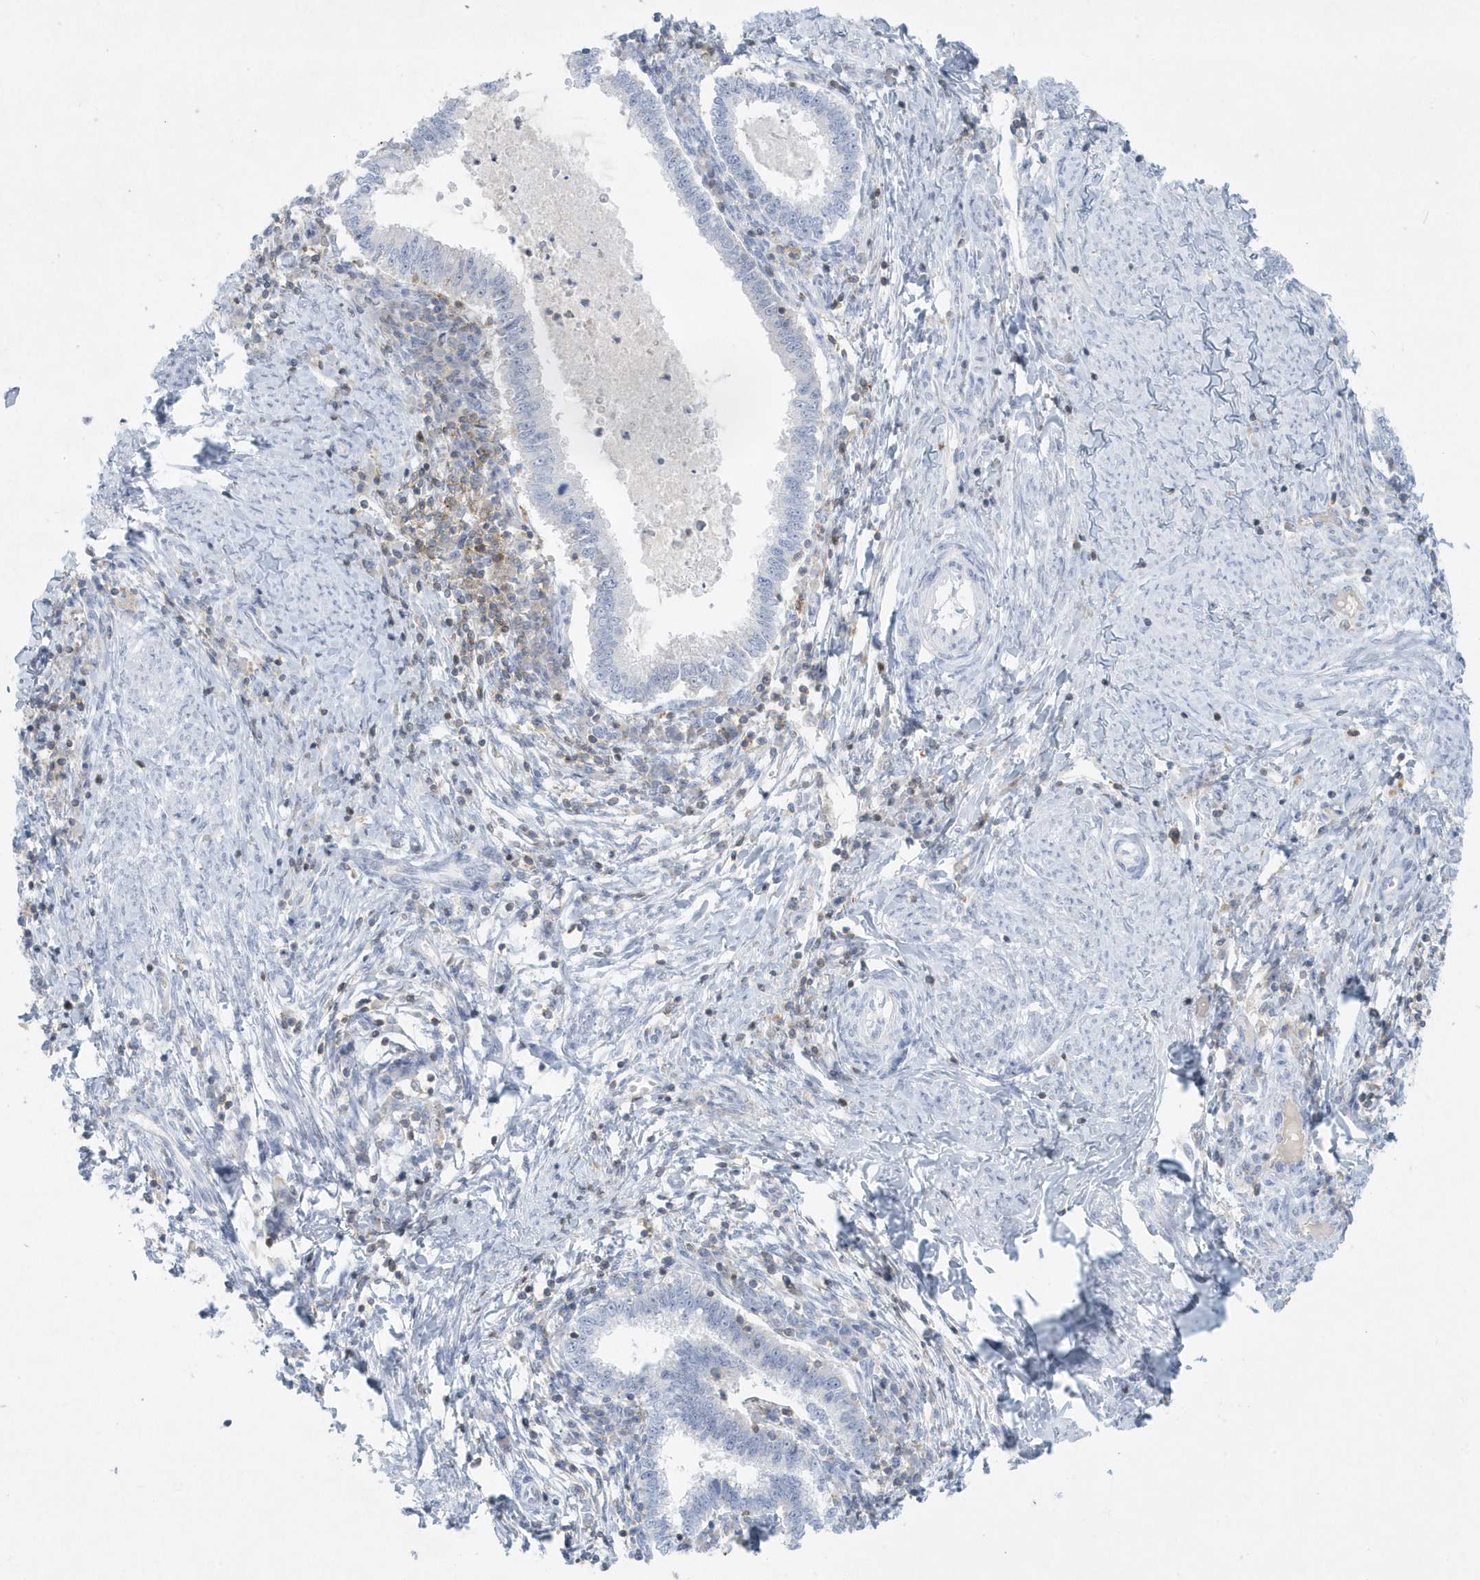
{"staining": {"intensity": "negative", "quantity": "none", "location": "none"}, "tissue": "cervical cancer", "cell_type": "Tumor cells", "image_type": "cancer", "snomed": [{"axis": "morphology", "description": "Adenocarcinoma, NOS"}, {"axis": "topography", "description": "Cervix"}], "caption": "Immunohistochemistry histopathology image of cervical cancer (adenocarcinoma) stained for a protein (brown), which displays no positivity in tumor cells.", "gene": "PSD4", "patient": {"sex": "female", "age": 36}}